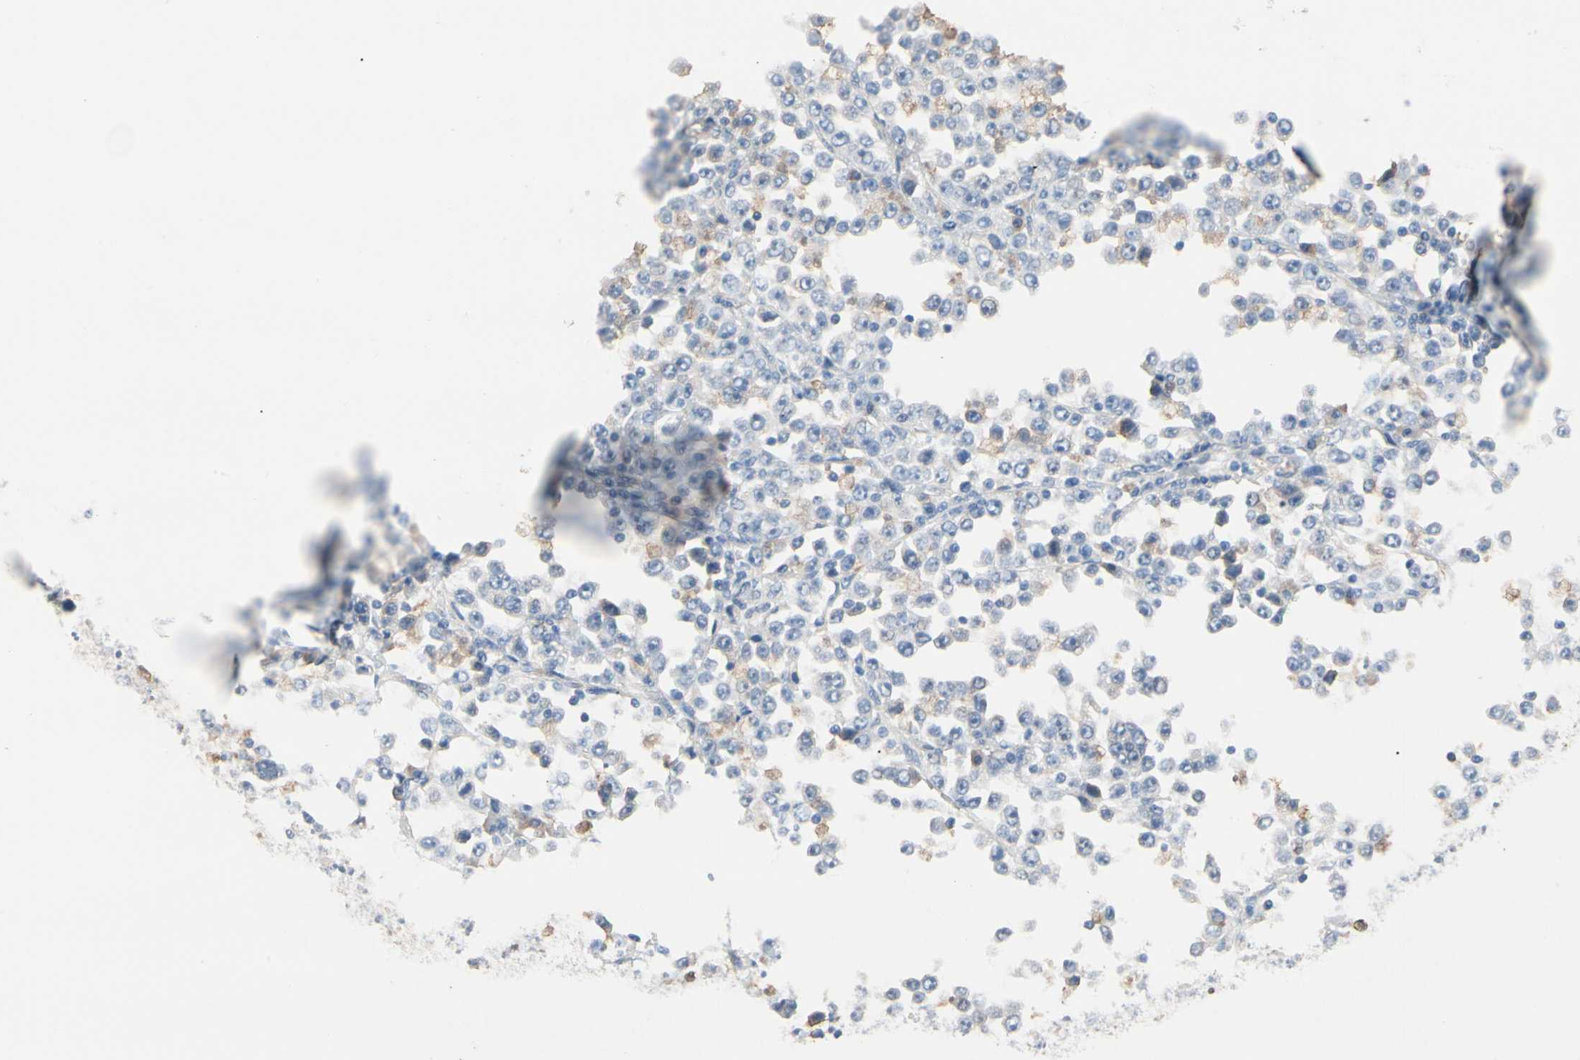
{"staining": {"intensity": "weak", "quantity": "<25%", "location": "cytoplasmic/membranous"}, "tissue": "stomach cancer", "cell_type": "Tumor cells", "image_type": "cancer", "snomed": [{"axis": "morphology", "description": "Normal tissue, NOS"}, {"axis": "morphology", "description": "Adenocarcinoma, NOS"}, {"axis": "topography", "description": "Stomach, upper"}, {"axis": "topography", "description": "Stomach"}], "caption": "A histopathology image of adenocarcinoma (stomach) stained for a protein shows no brown staining in tumor cells. (DAB (3,3'-diaminobenzidine) immunohistochemistry with hematoxylin counter stain).", "gene": "BBOX1", "patient": {"sex": "male", "age": 59}}